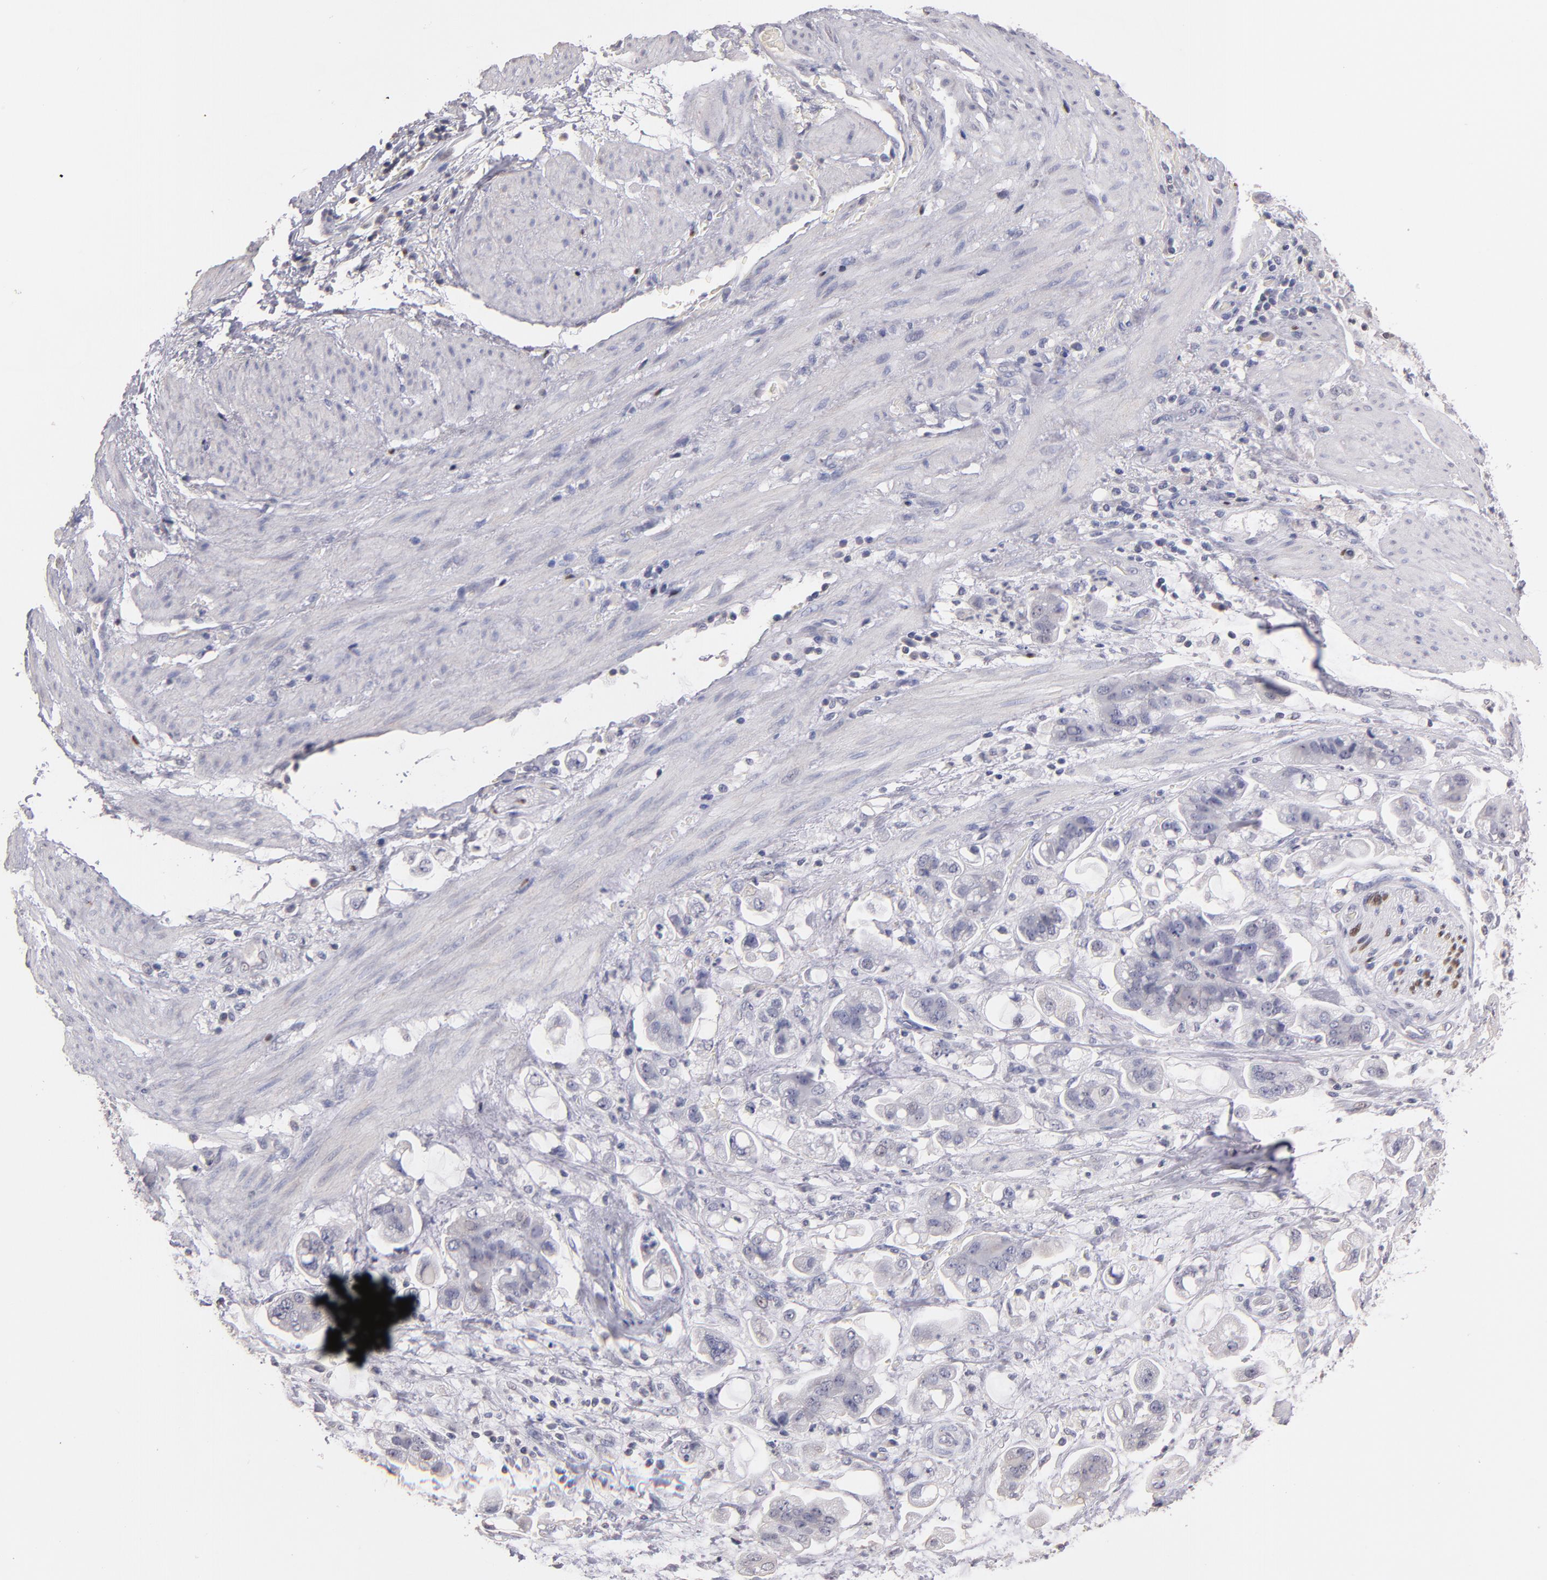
{"staining": {"intensity": "negative", "quantity": "none", "location": "none"}, "tissue": "stomach cancer", "cell_type": "Tumor cells", "image_type": "cancer", "snomed": [{"axis": "morphology", "description": "Adenocarcinoma, NOS"}, {"axis": "topography", "description": "Stomach"}], "caption": "This is a photomicrograph of immunohistochemistry (IHC) staining of stomach adenocarcinoma, which shows no positivity in tumor cells.", "gene": "SOX10", "patient": {"sex": "male", "age": 62}}